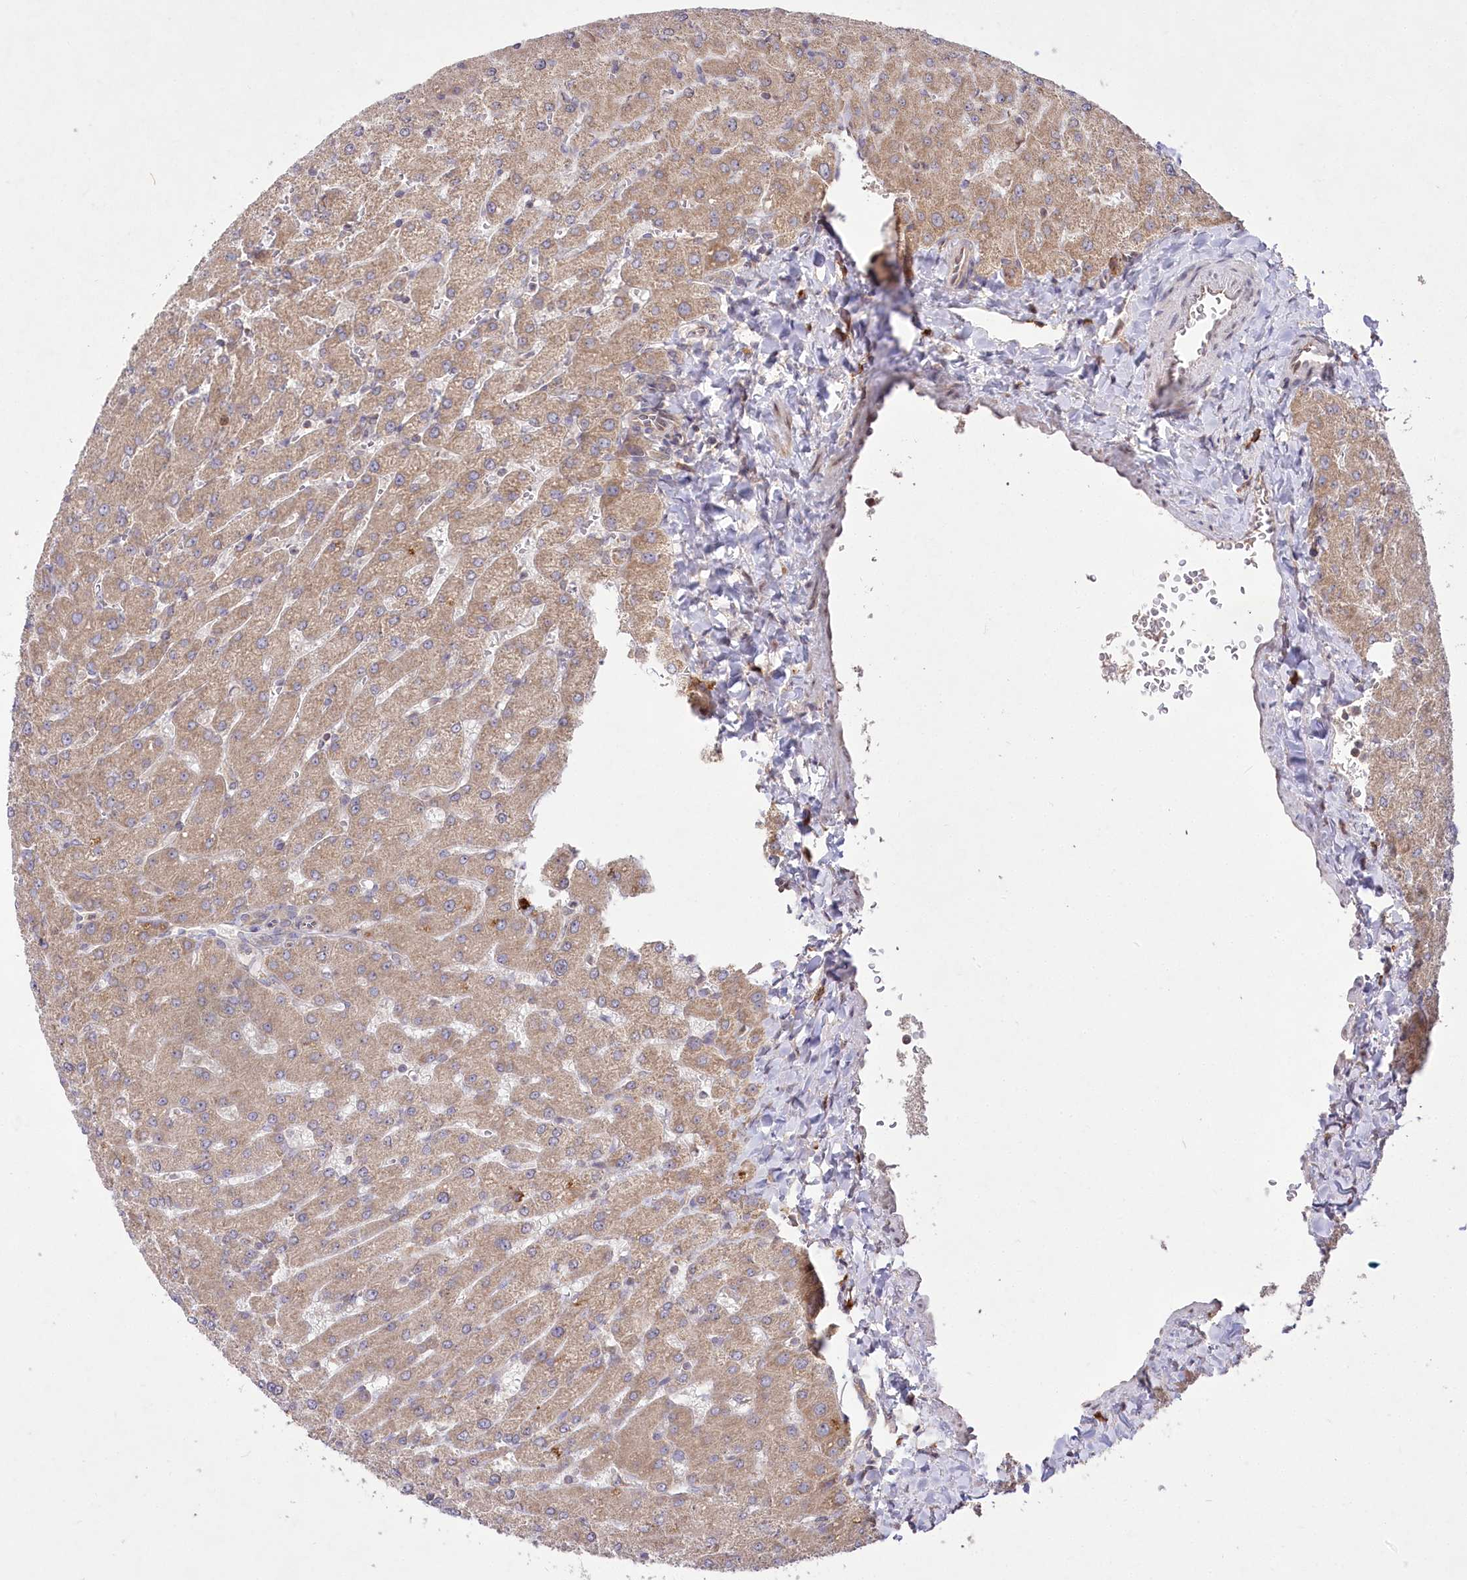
{"staining": {"intensity": "moderate", "quantity": ">75%", "location": "cytoplasmic/membranous"}, "tissue": "liver", "cell_type": "Cholangiocytes", "image_type": "normal", "snomed": [{"axis": "morphology", "description": "Normal tissue, NOS"}, {"axis": "topography", "description": "Liver"}], "caption": "This is an image of immunohistochemistry staining of normal liver, which shows moderate staining in the cytoplasmic/membranous of cholangiocytes.", "gene": "STT3B", "patient": {"sex": "male", "age": 55}}